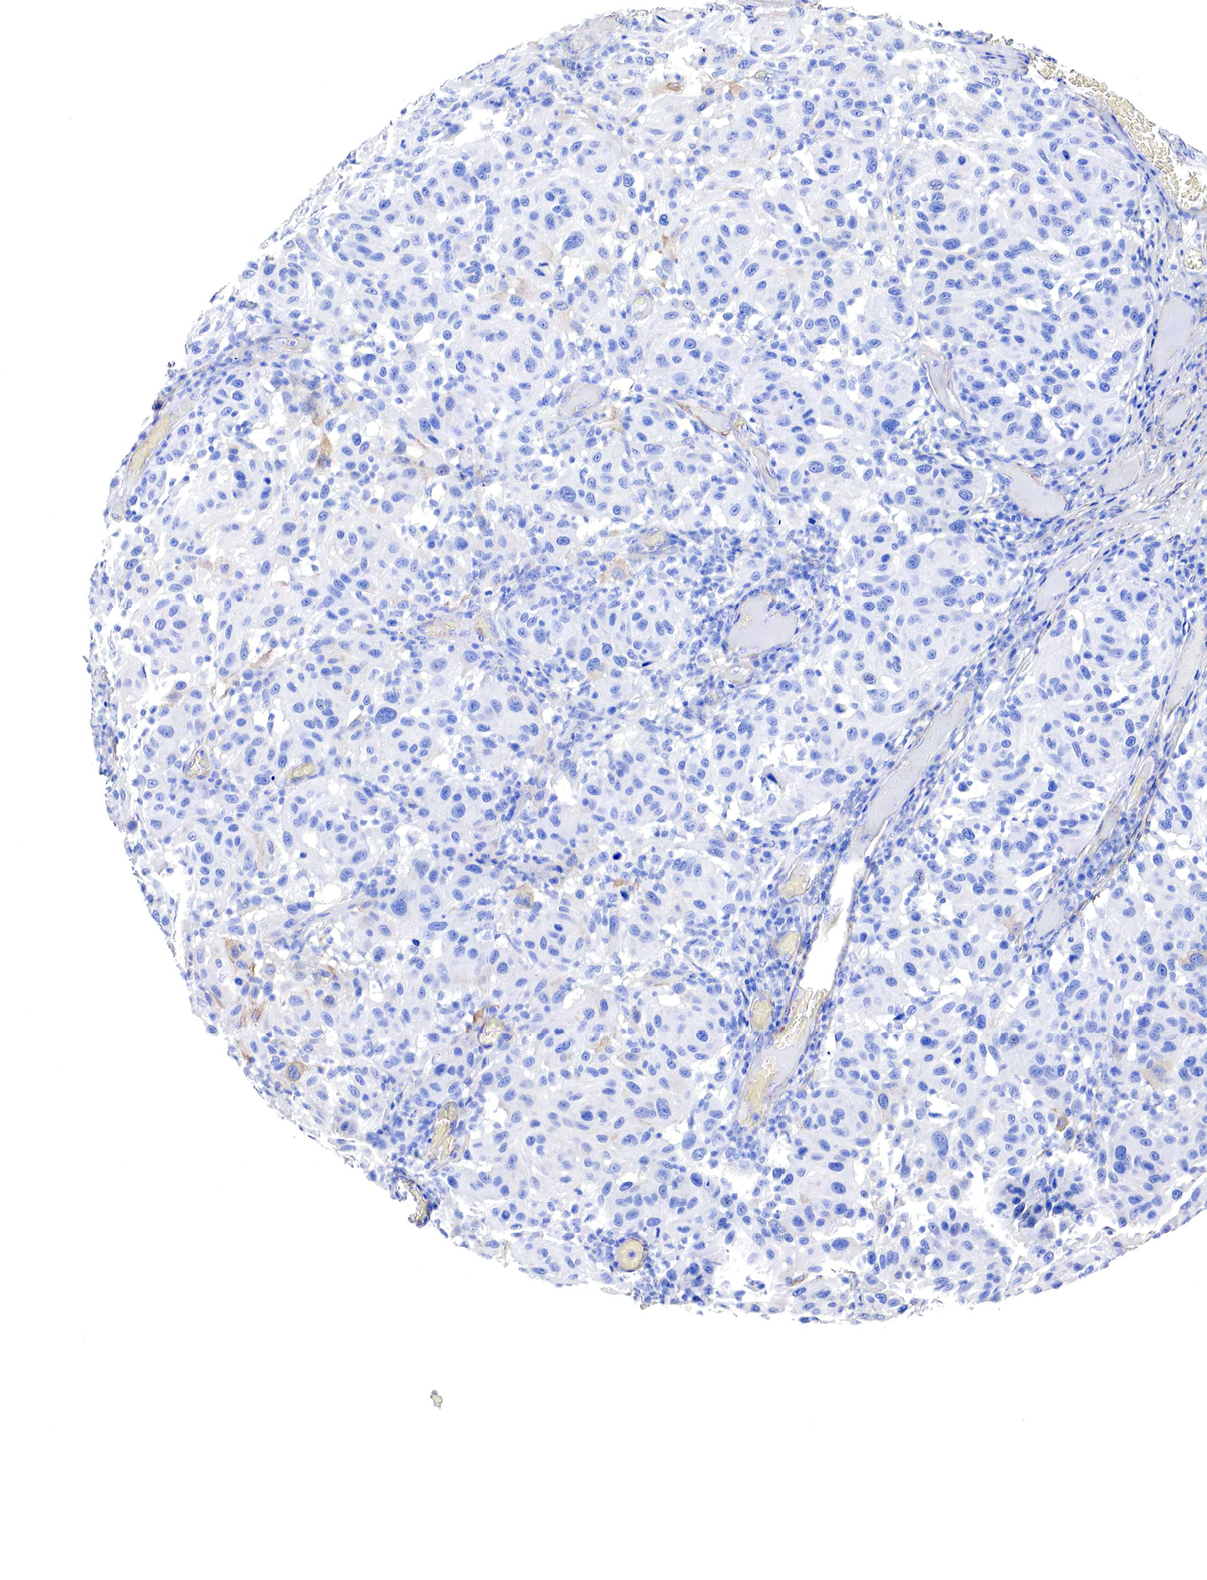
{"staining": {"intensity": "negative", "quantity": "none", "location": "none"}, "tissue": "melanoma", "cell_type": "Tumor cells", "image_type": "cancer", "snomed": [{"axis": "morphology", "description": "Malignant melanoma, NOS"}, {"axis": "topography", "description": "Skin"}], "caption": "Immunohistochemistry of malignant melanoma demonstrates no expression in tumor cells.", "gene": "TPM1", "patient": {"sex": "female", "age": 77}}